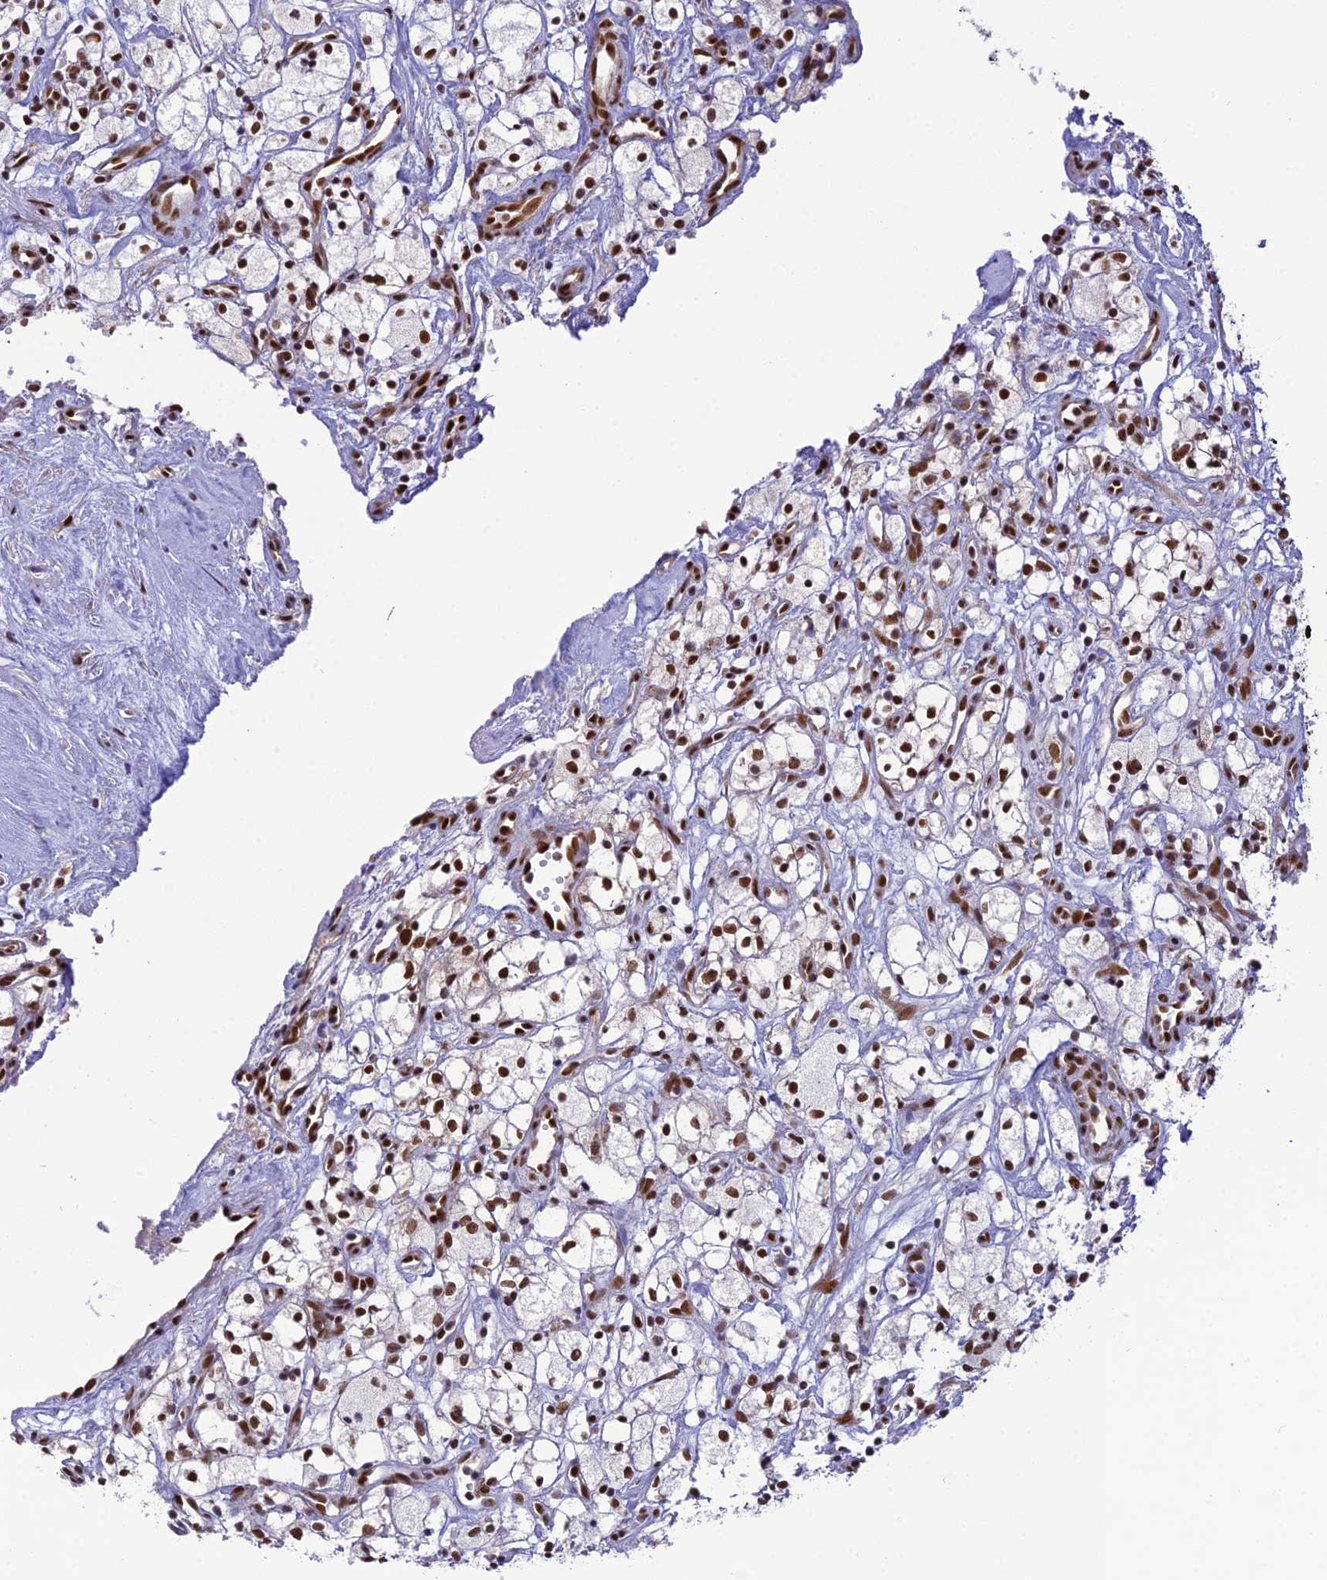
{"staining": {"intensity": "strong", "quantity": ">75%", "location": "nuclear"}, "tissue": "renal cancer", "cell_type": "Tumor cells", "image_type": "cancer", "snomed": [{"axis": "morphology", "description": "Adenocarcinoma, NOS"}, {"axis": "topography", "description": "Kidney"}], "caption": "This photomicrograph displays renal cancer stained with IHC to label a protein in brown. The nuclear of tumor cells show strong positivity for the protein. Nuclei are counter-stained blue.", "gene": "DDX1", "patient": {"sex": "male", "age": 59}}